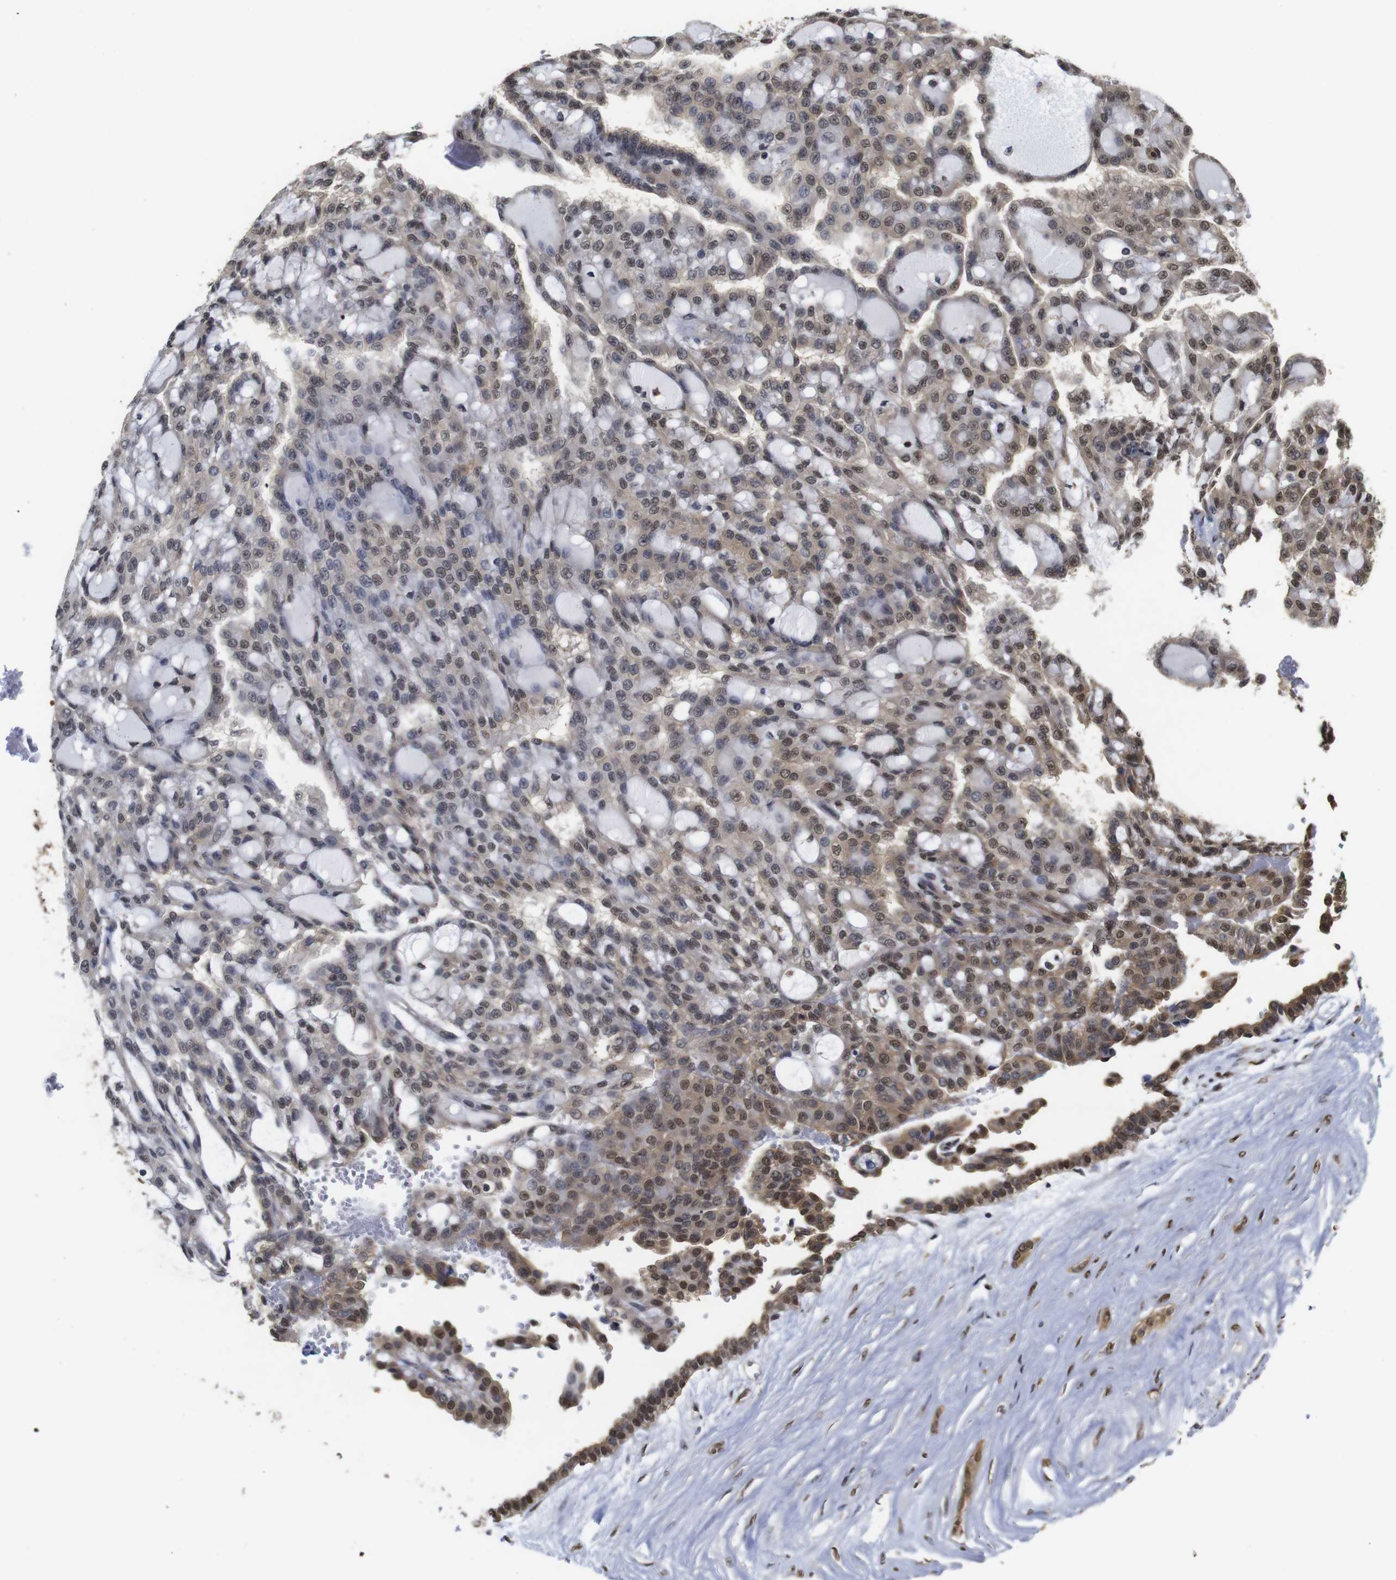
{"staining": {"intensity": "moderate", "quantity": "25%-75%", "location": "cytoplasmic/membranous,nuclear"}, "tissue": "renal cancer", "cell_type": "Tumor cells", "image_type": "cancer", "snomed": [{"axis": "morphology", "description": "Adenocarcinoma, NOS"}, {"axis": "topography", "description": "Kidney"}], "caption": "Renal adenocarcinoma was stained to show a protein in brown. There is medium levels of moderate cytoplasmic/membranous and nuclear staining in about 25%-75% of tumor cells. The protein is stained brown, and the nuclei are stained in blue (DAB IHC with brightfield microscopy, high magnification).", "gene": "SUMO3", "patient": {"sex": "male", "age": 63}}